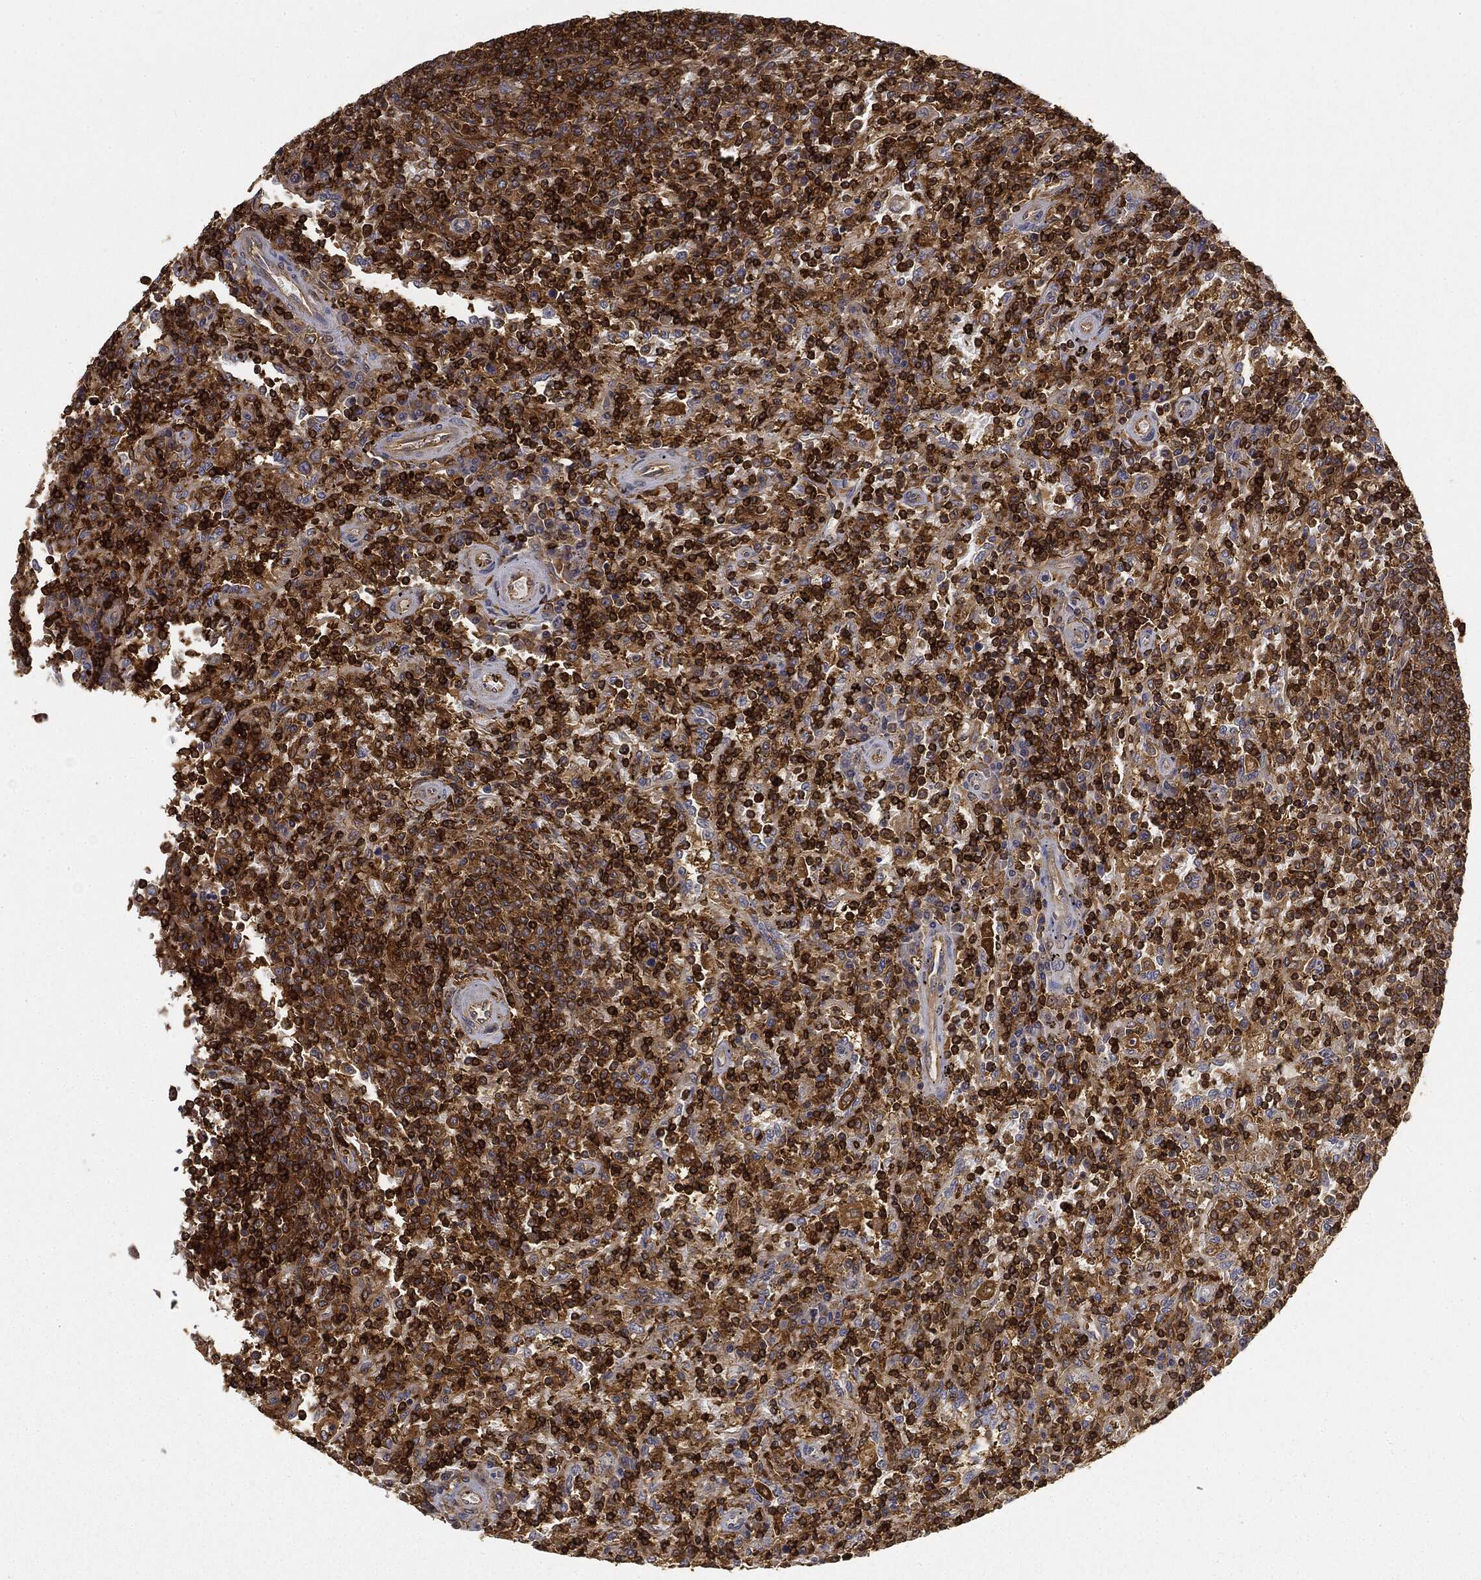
{"staining": {"intensity": "strong", "quantity": "25%-75%", "location": "cytoplasmic/membranous"}, "tissue": "lymphoma", "cell_type": "Tumor cells", "image_type": "cancer", "snomed": [{"axis": "morphology", "description": "Malignant lymphoma, non-Hodgkin's type, Low grade"}, {"axis": "topography", "description": "Spleen"}], "caption": "High-magnification brightfield microscopy of lymphoma stained with DAB (brown) and counterstained with hematoxylin (blue). tumor cells exhibit strong cytoplasmic/membranous staining is appreciated in approximately25%-75% of cells. (brown staining indicates protein expression, while blue staining denotes nuclei).", "gene": "WDR1", "patient": {"sex": "male", "age": 62}}